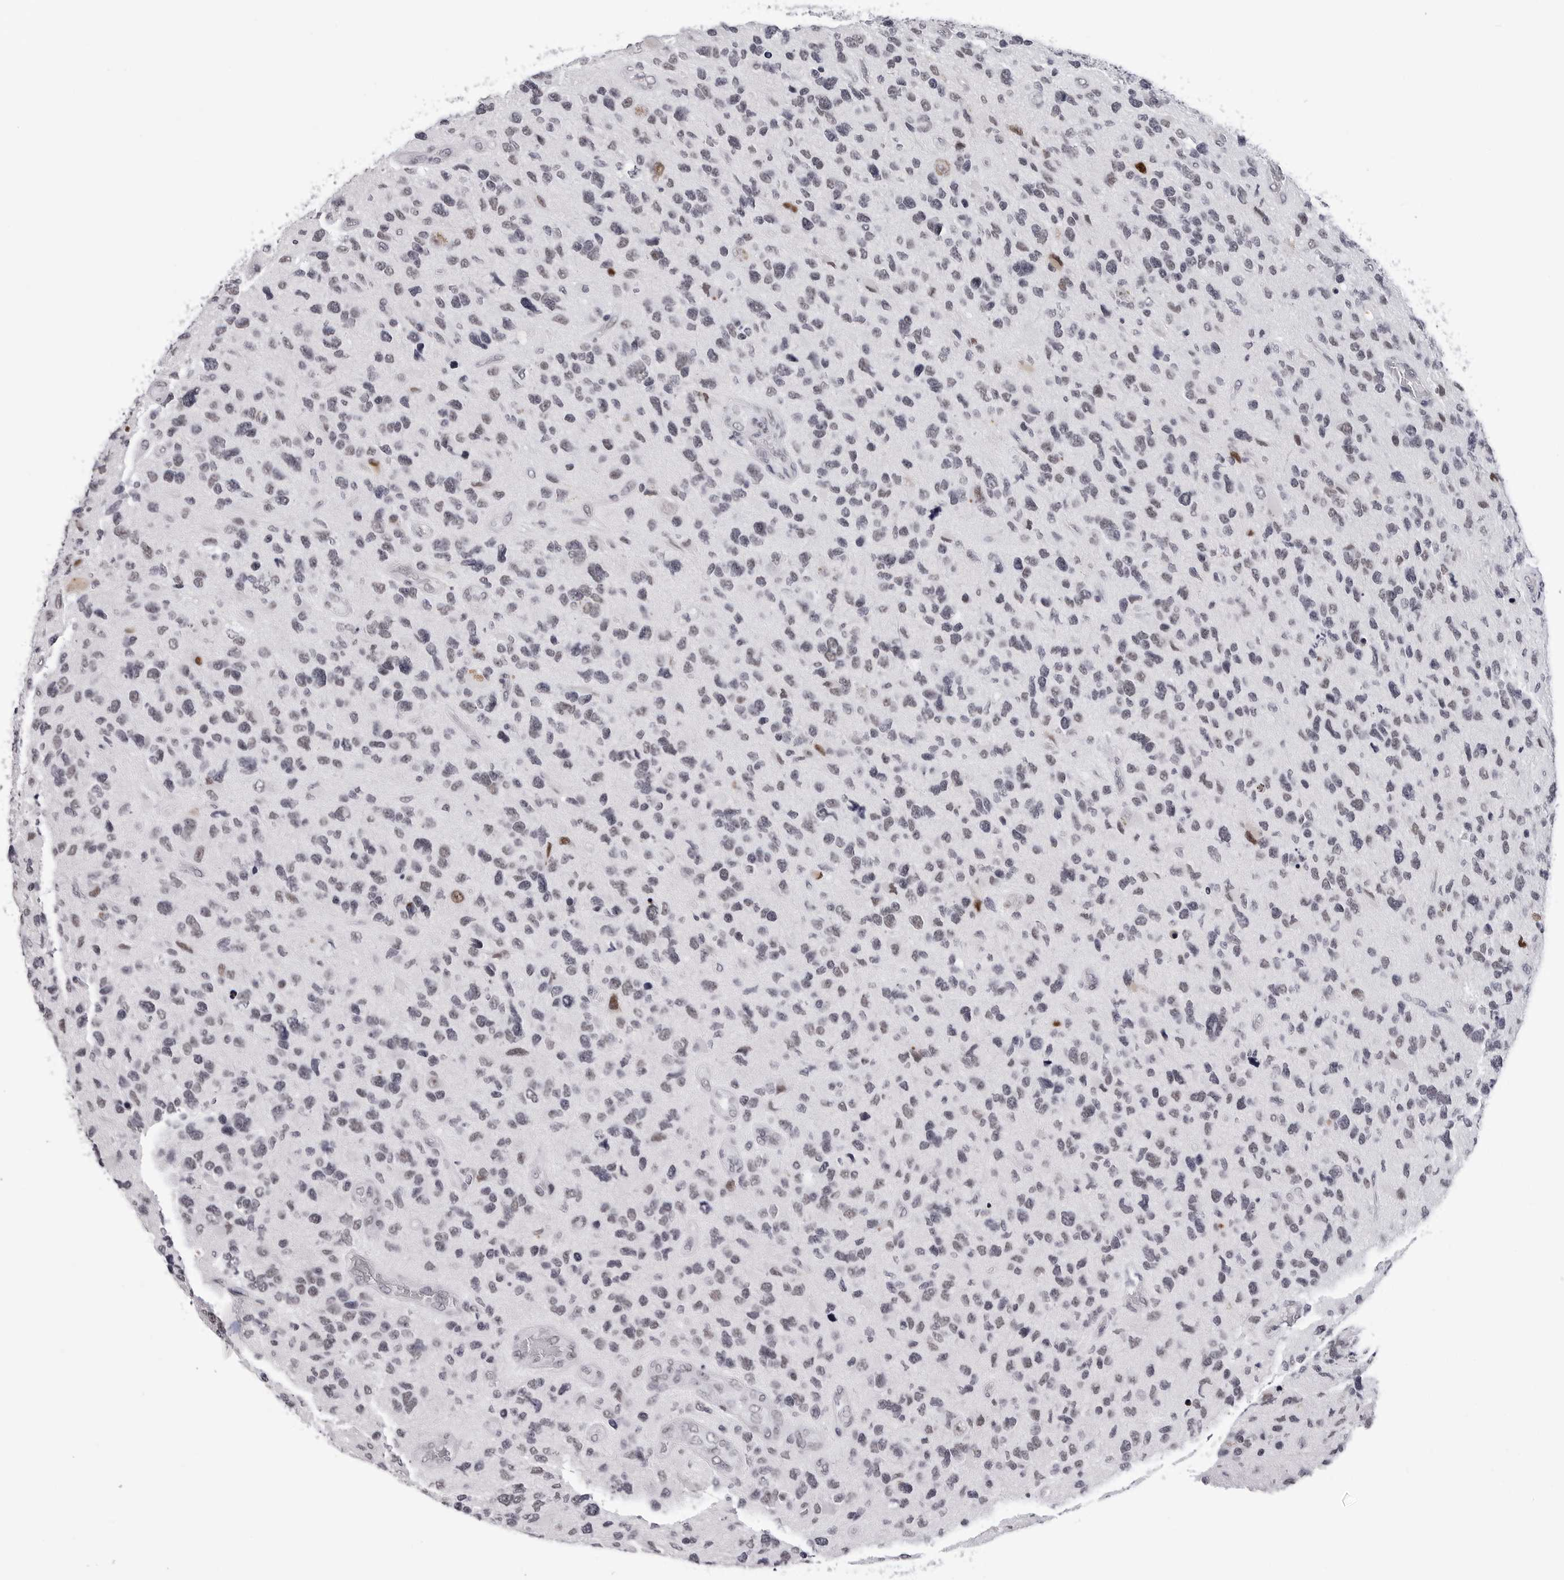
{"staining": {"intensity": "weak", "quantity": "<25%", "location": "nuclear"}, "tissue": "glioma", "cell_type": "Tumor cells", "image_type": "cancer", "snomed": [{"axis": "morphology", "description": "Glioma, malignant, High grade"}, {"axis": "topography", "description": "Brain"}], "caption": "Tumor cells show no significant protein positivity in glioma. Nuclei are stained in blue.", "gene": "SF3B4", "patient": {"sex": "female", "age": 58}}